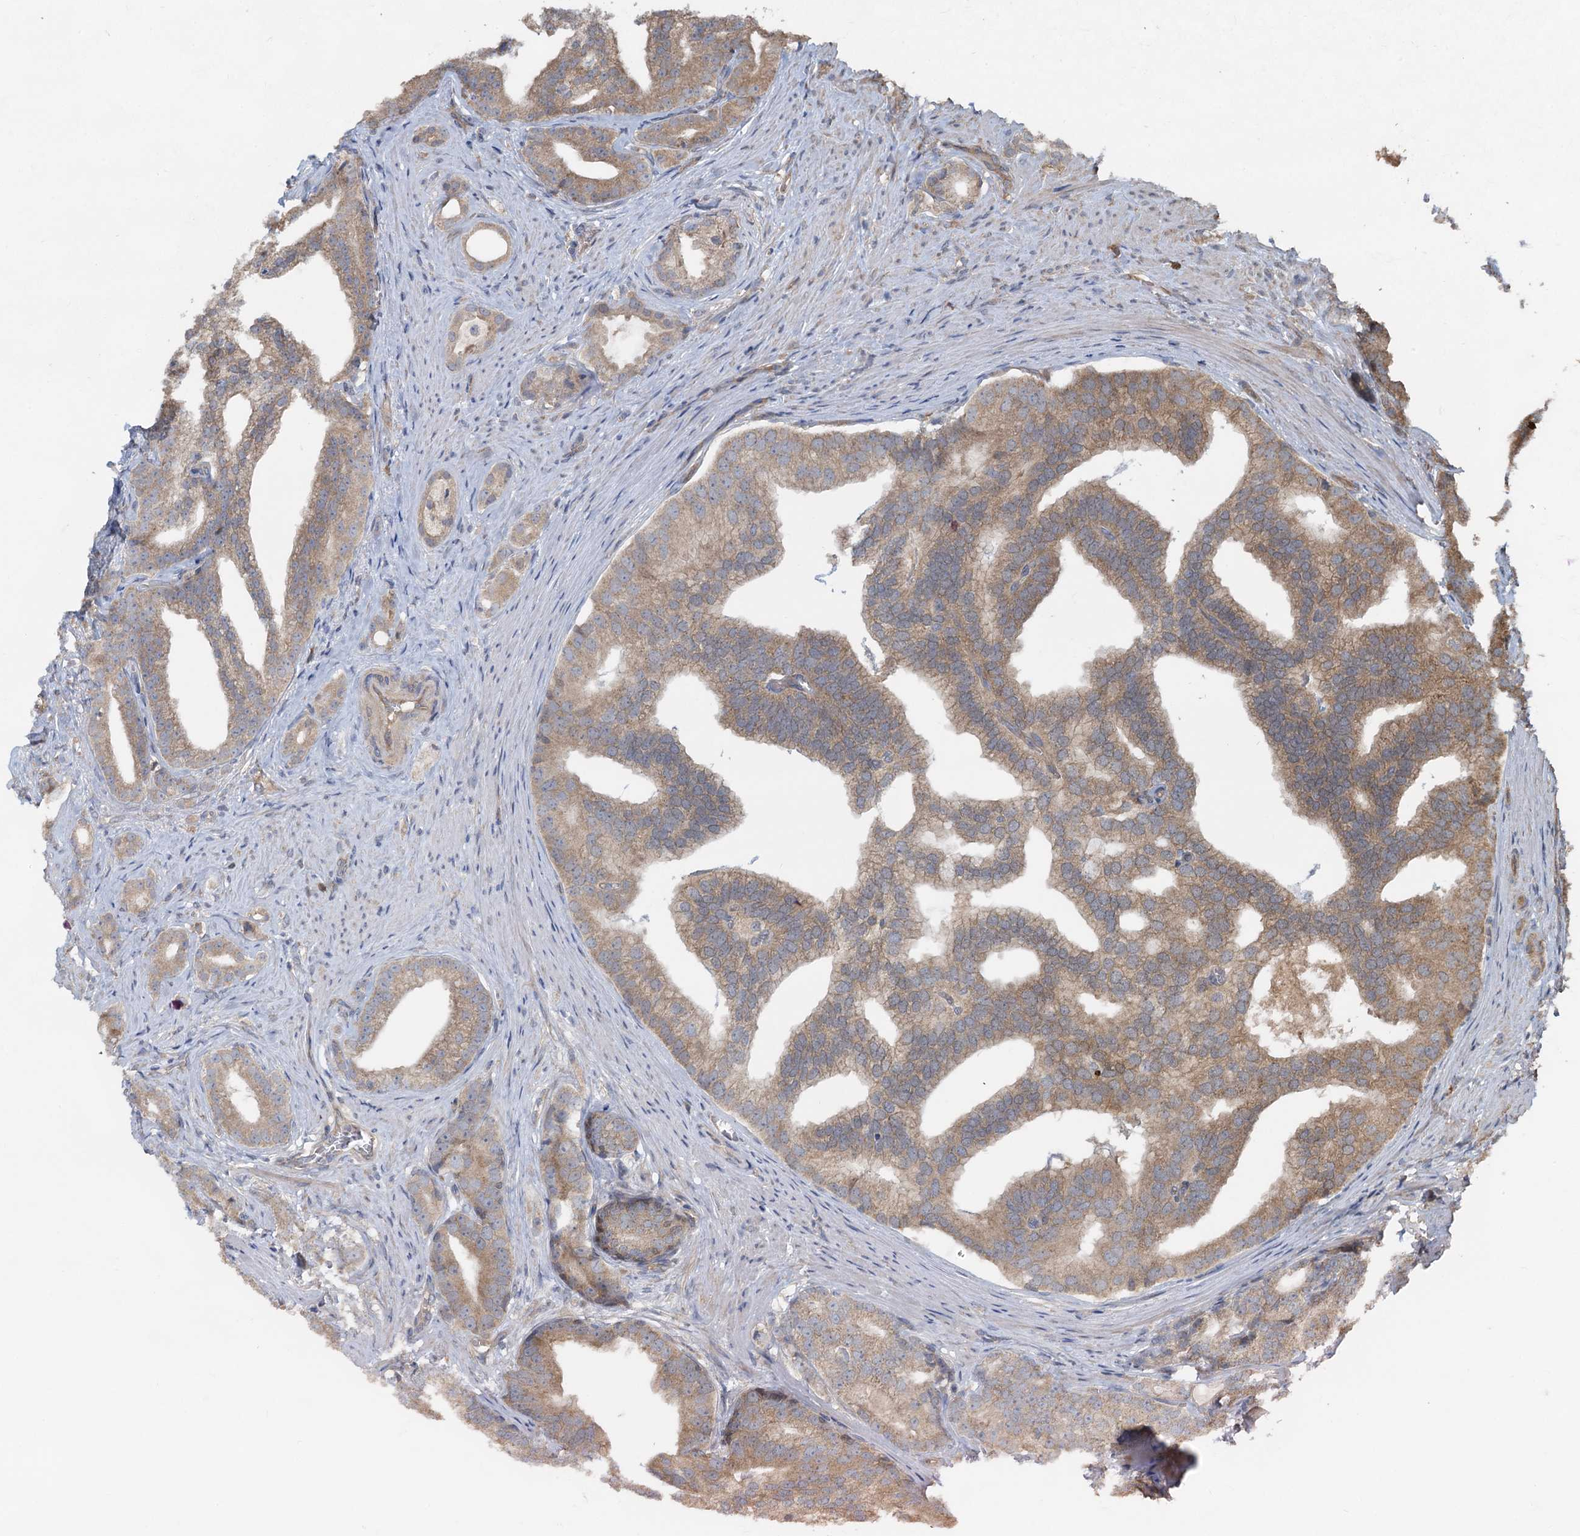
{"staining": {"intensity": "moderate", "quantity": "25%-75%", "location": "cytoplasmic/membranous"}, "tissue": "prostate cancer", "cell_type": "Tumor cells", "image_type": "cancer", "snomed": [{"axis": "morphology", "description": "Adenocarcinoma, Low grade"}, {"axis": "topography", "description": "Prostate"}], "caption": "Protein expression analysis of prostate cancer demonstrates moderate cytoplasmic/membranous expression in about 25%-75% of tumor cells.", "gene": "HYI", "patient": {"sex": "male", "age": 71}}